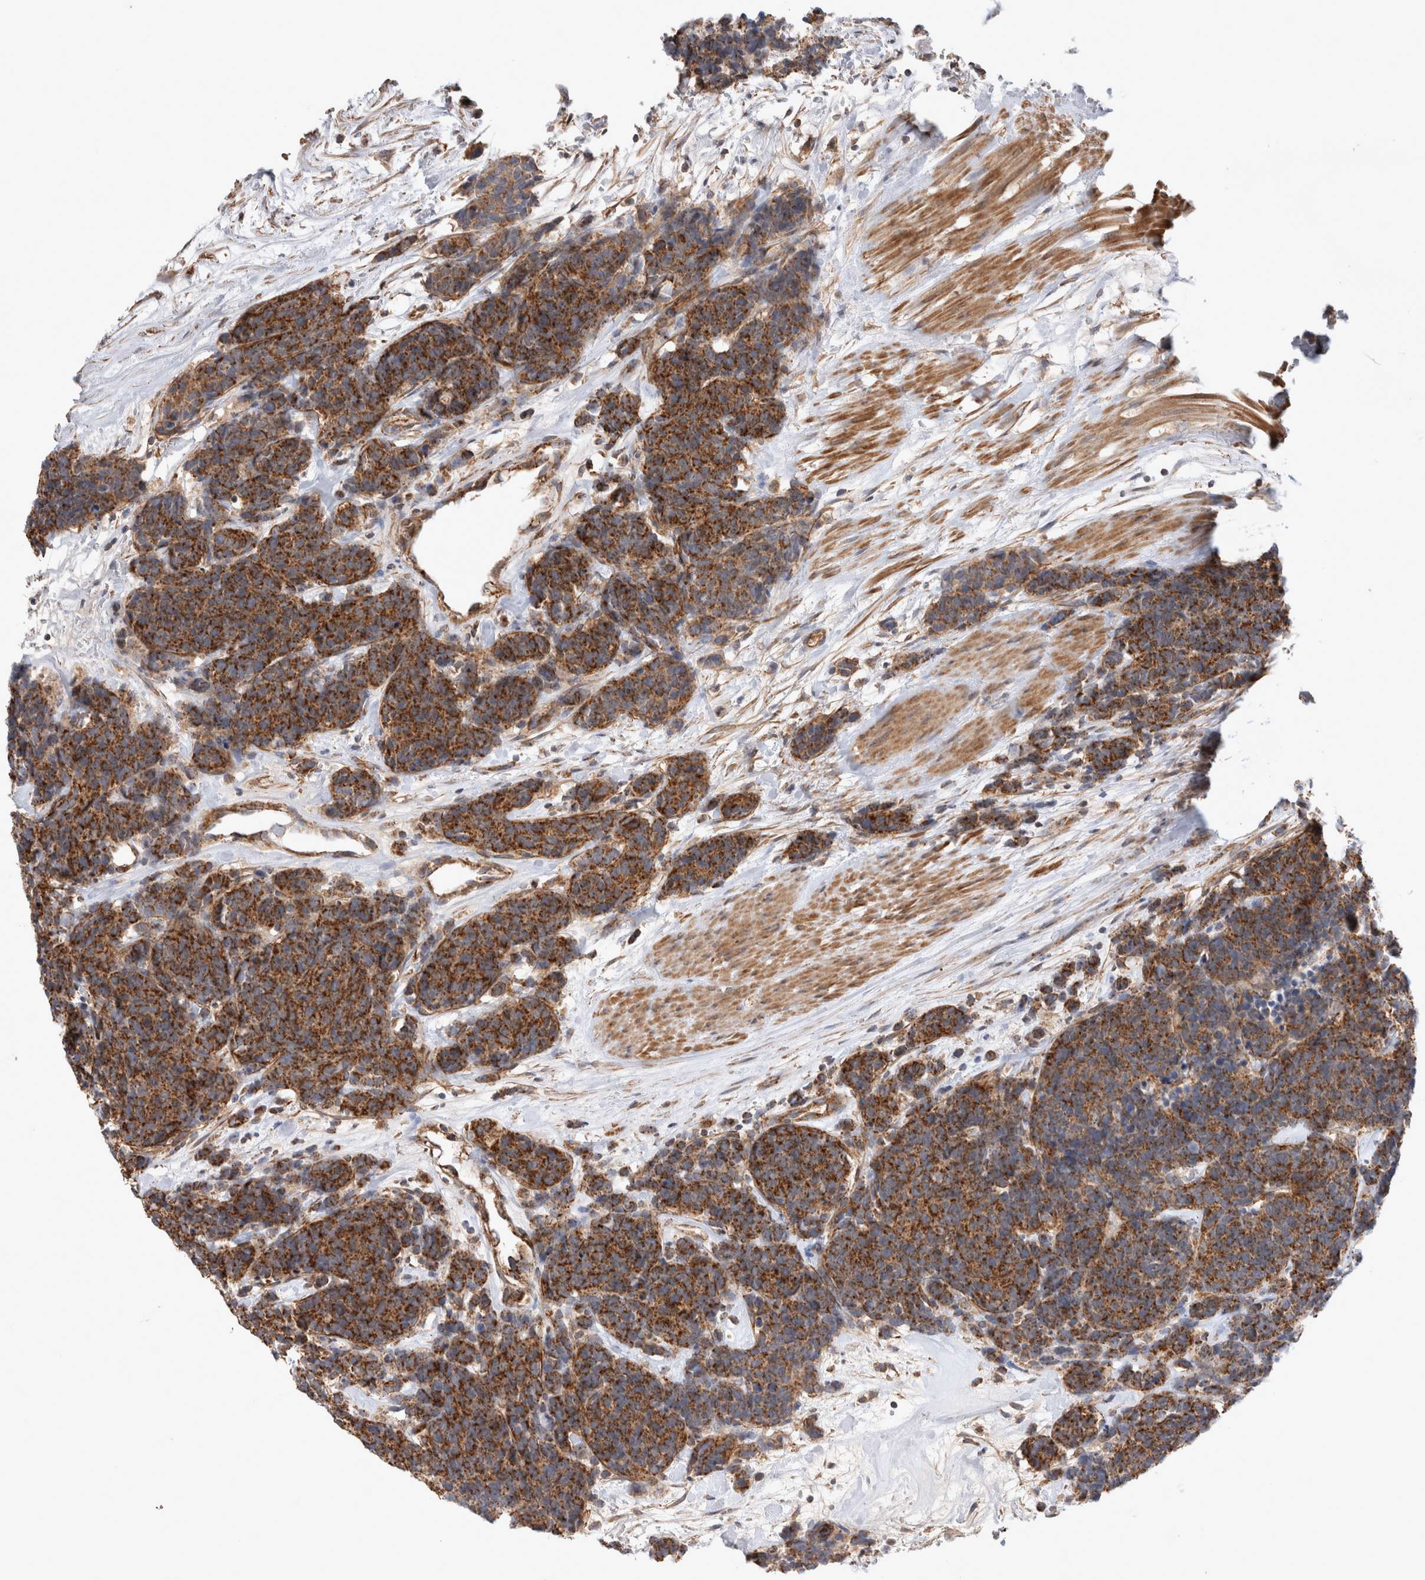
{"staining": {"intensity": "strong", "quantity": ">75%", "location": "cytoplasmic/membranous"}, "tissue": "carcinoid", "cell_type": "Tumor cells", "image_type": "cancer", "snomed": [{"axis": "morphology", "description": "Carcinoma, NOS"}, {"axis": "morphology", "description": "Carcinoid, malignant, NOS"}, {"axis": "topography", "description": "Urinary bladder"}], "caption": "Protein expression by immunohistochemistry (IHC) shows strong cytoplasmic/membranous staining in about >75% of tumor cells in carcinoma.", "gene": "MRPS28", "patient": {"sex": "male", "age": 57}}